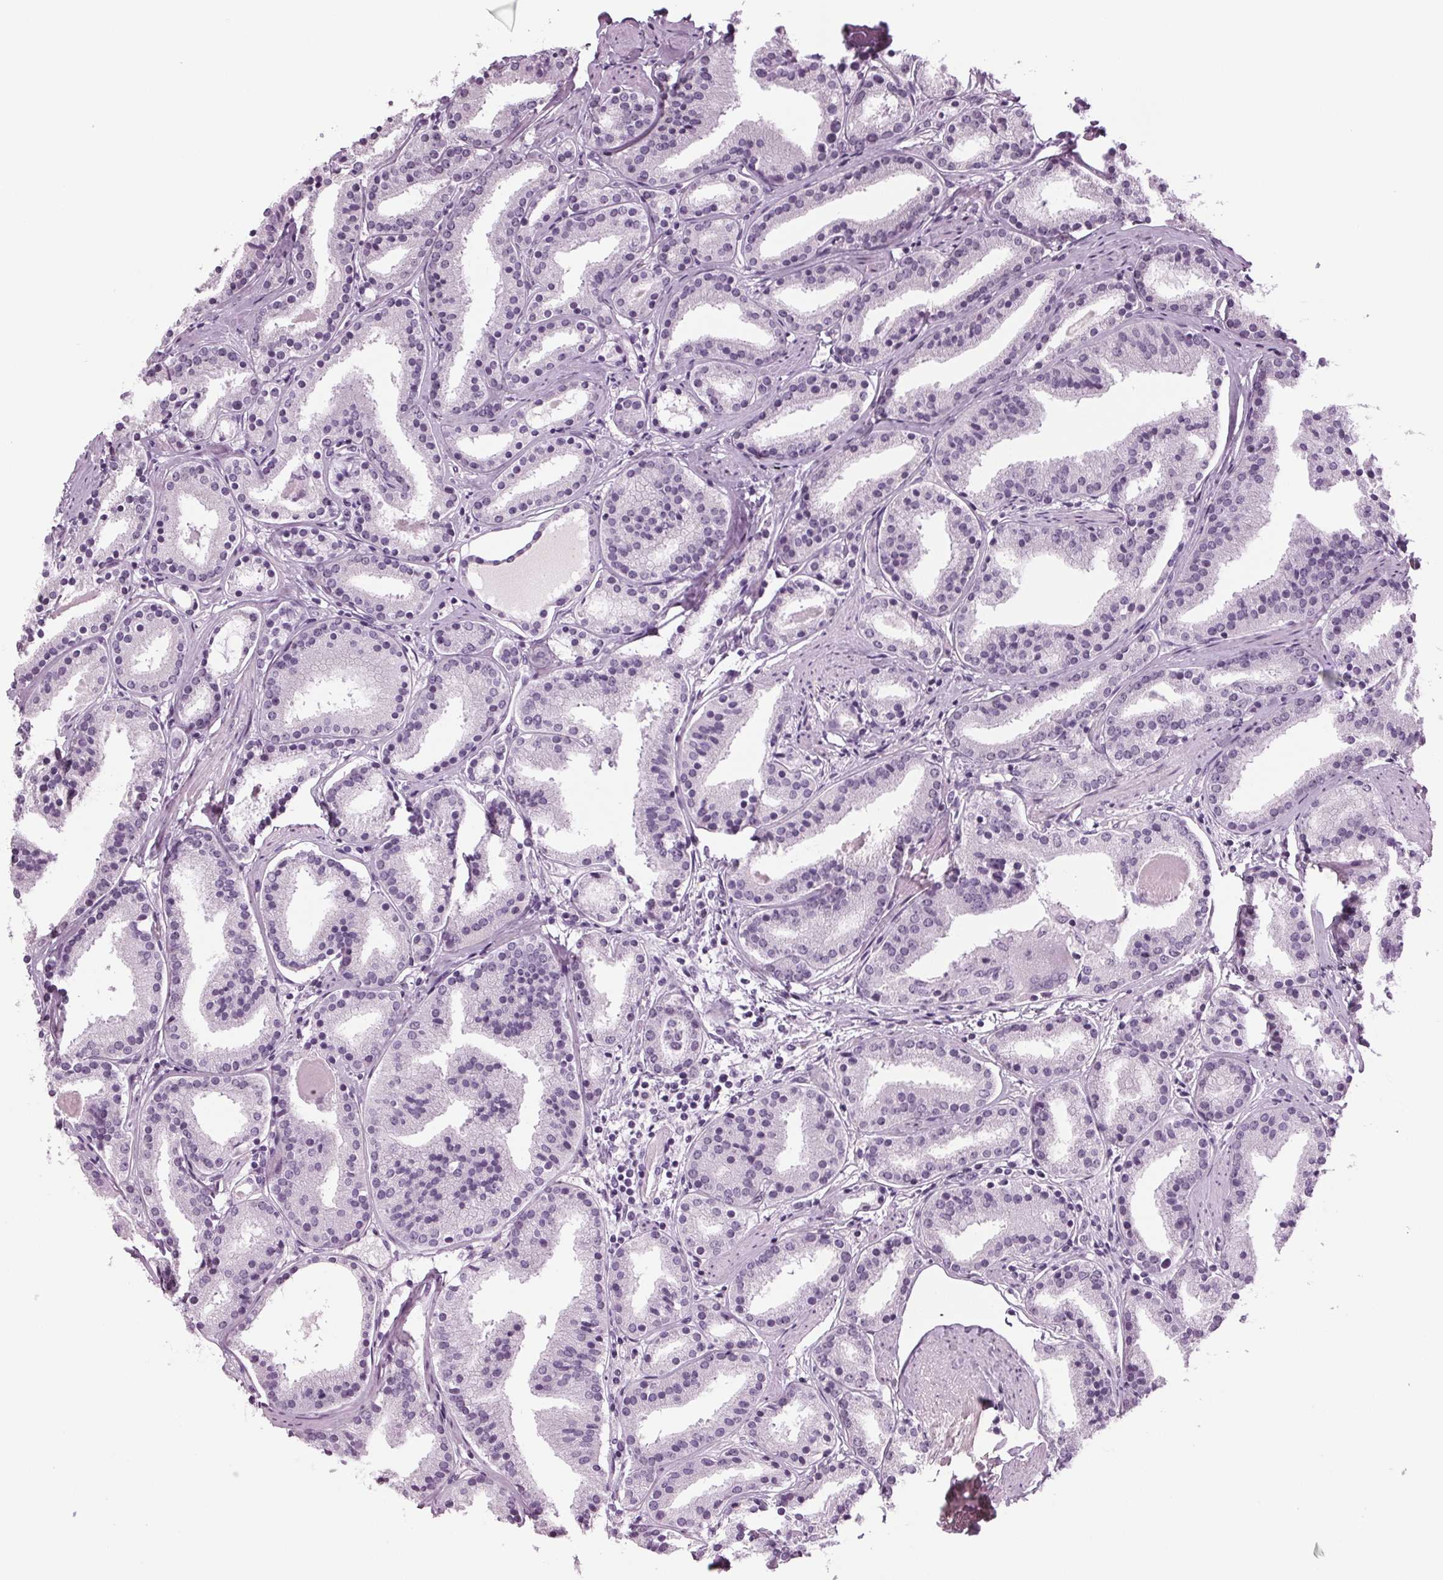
{"staining": {"intensity": "negative", "quantity": "none", "location": "none"}, "tissue": "prostate cancer", "cell_type": "Tumor cells", "image_type": "cancer", "snomed": [{"axis": "morphology", "description": "Adenocarcinoma, High grade"}, {"axis": "topography", "description": "Prostate"}], "caption": "Micrograph shows no significant protein positivity in tumor cells of prostate cancer (high-grade adenocarcinoma).", "gene": "BHLHE22", "patient": {"sex": "male", "age": 63}}